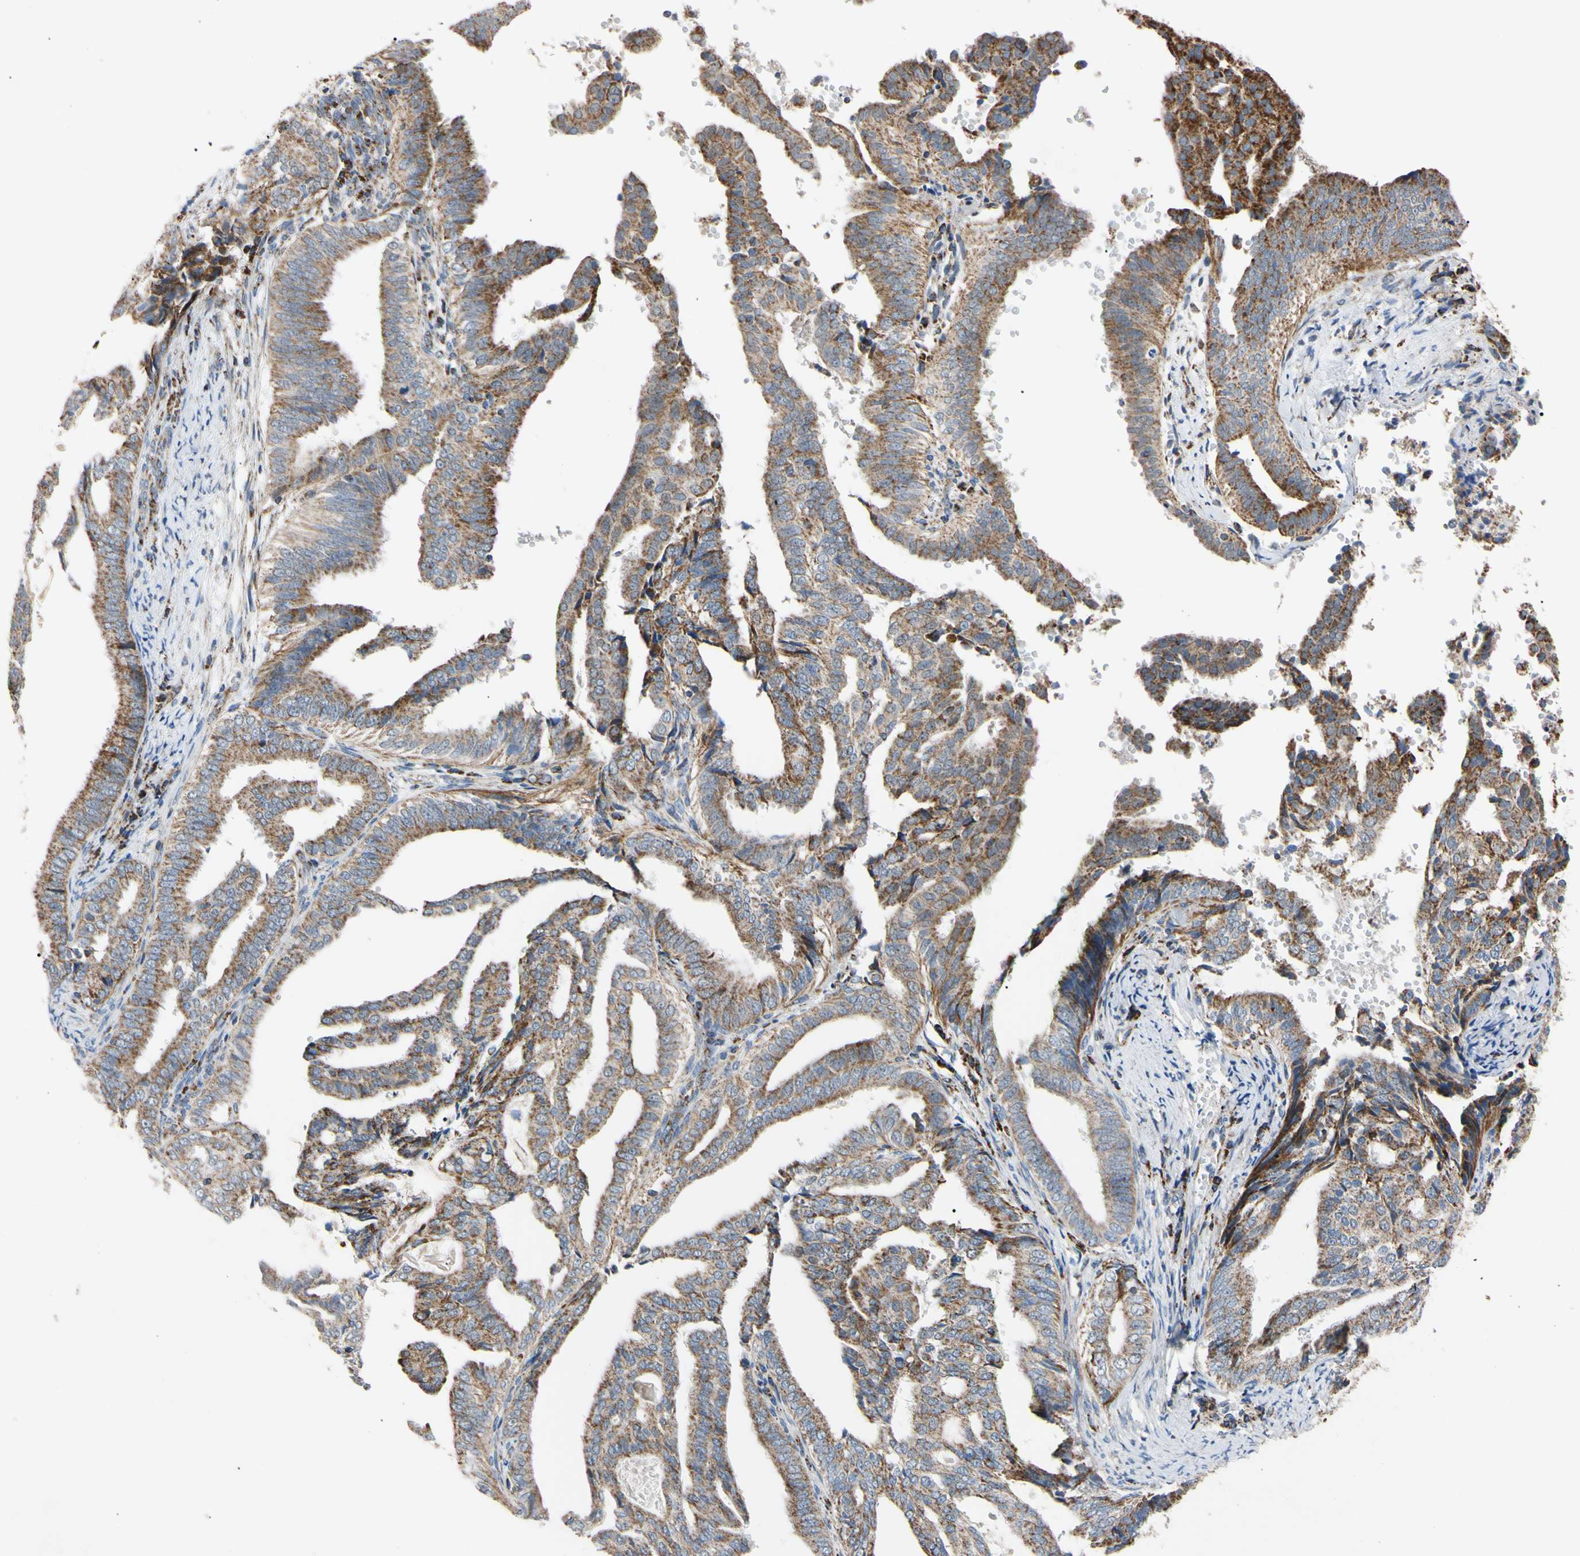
{"staining": {"intensity": "moderate", "quantity": ">75%", "location": "cytoplasmic/membranous"}, "tissue": "endometrial cancer", "cell_type": "Tumor cells", "image_type": "cancer", "snomed": [{"axis": "morphology", "description": "Adenocarcinoma, NOS"}, {"axis": "topography", "description": "Endometrium"}], "caption": "Protein expression analysis of human endometrial adenocarcinoma reveals moderate cytoplasmic/membranous staining in approximately >75% of tumor cells.", "gene": "CLPP", "patient": {"sex": "female", "age": 58}}